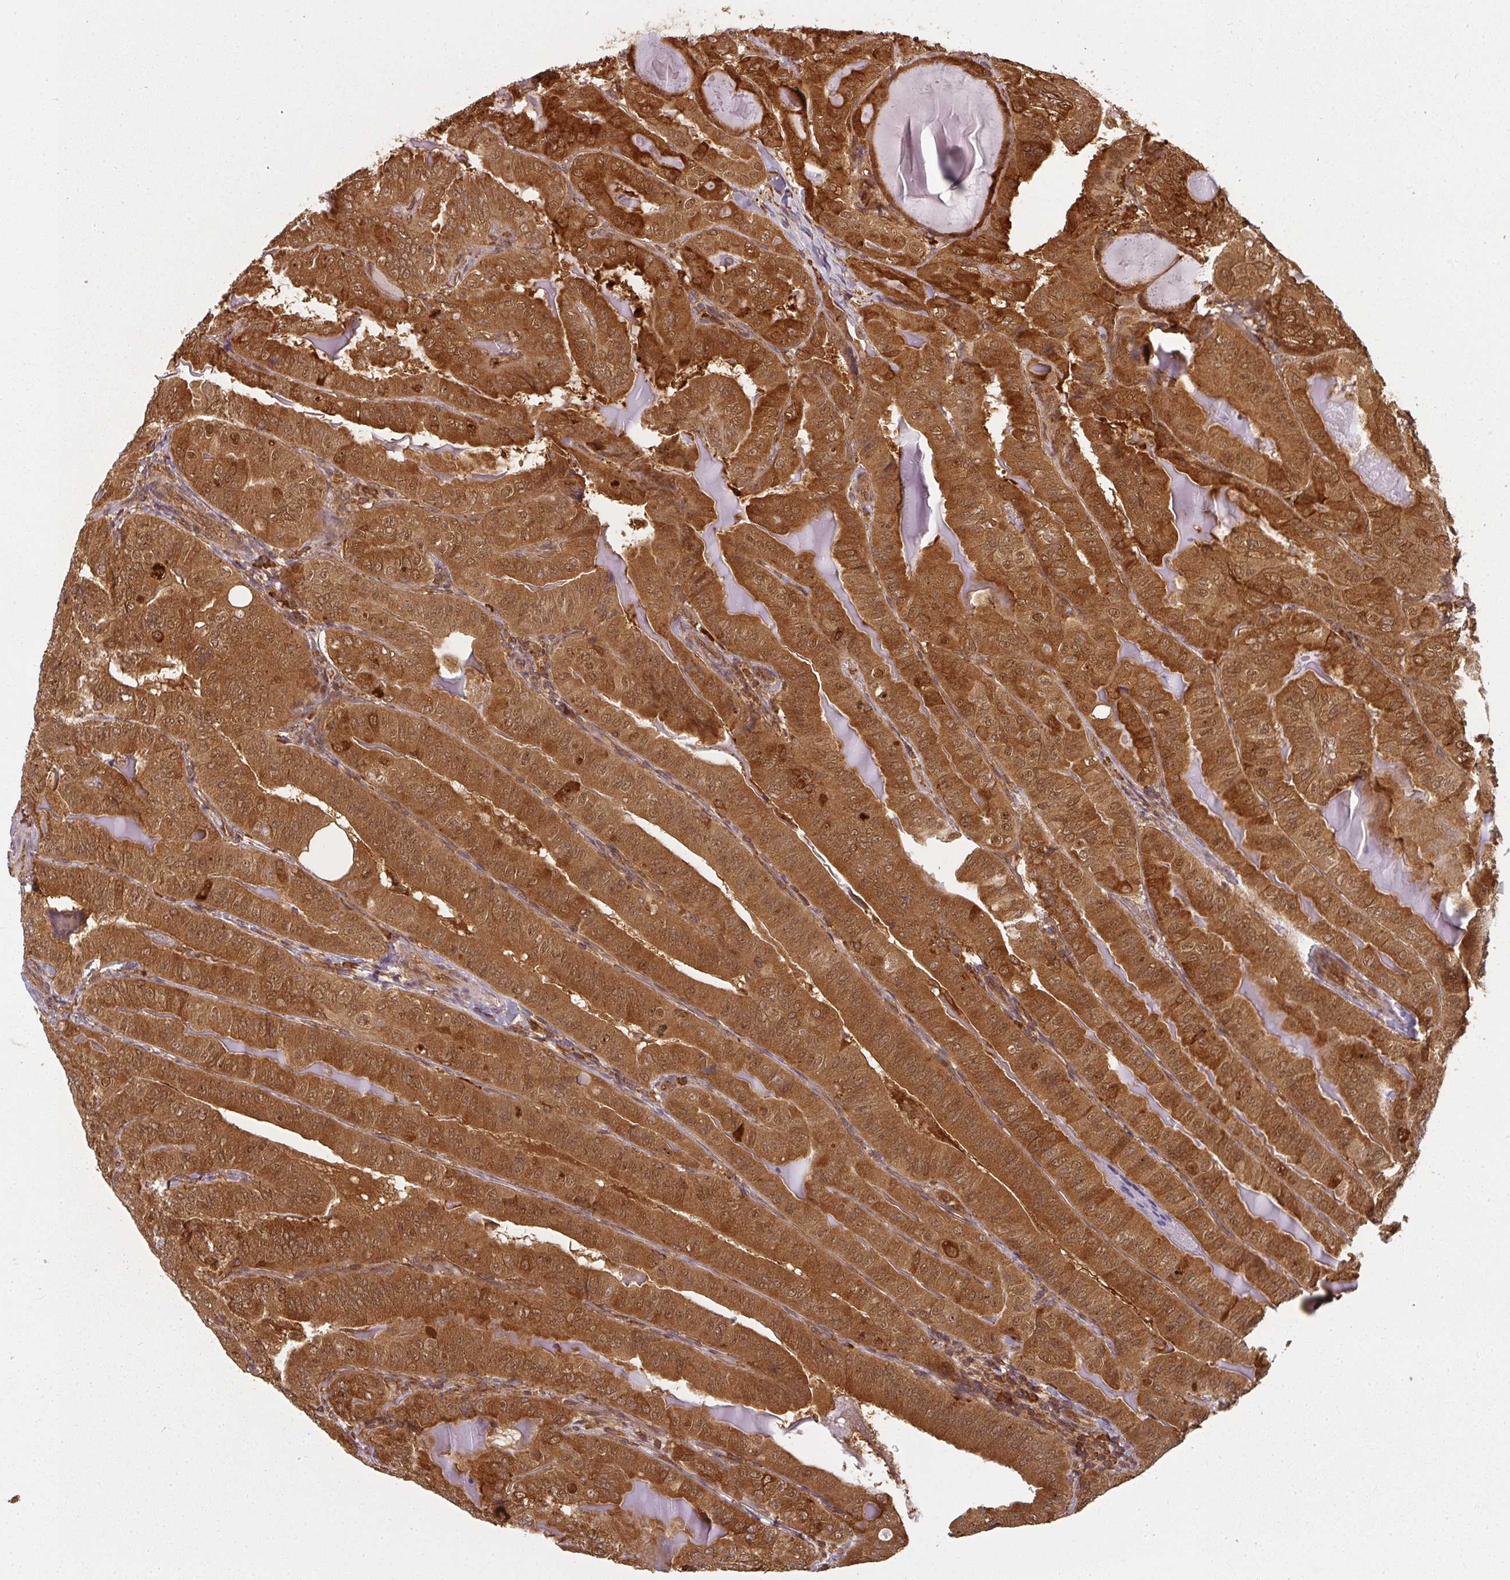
{"staining": {"intensity": "strong", "quantity": ">75%", "location": "cytoplasmic/membranous,nuclear"}, "tissue": "thyroid cancer", "cell_type": "Tumor cells", "image_type": "cancer", "snomed": [{"axis": "morphology", "description": "Papillary adenocarcinoma, NOS"}, {"axis": "topography", "description": "Thyroid gland"}], "caption": "Thyroid papillary adenocarcinoma stained with DAB IHC exhibits high levels of strong cytoplasmic/membranous and nuclear staining in approximately >75% of tumor cells.", "gene": "PPP6R3", "patient": {"sex": "female", "age": 68}}